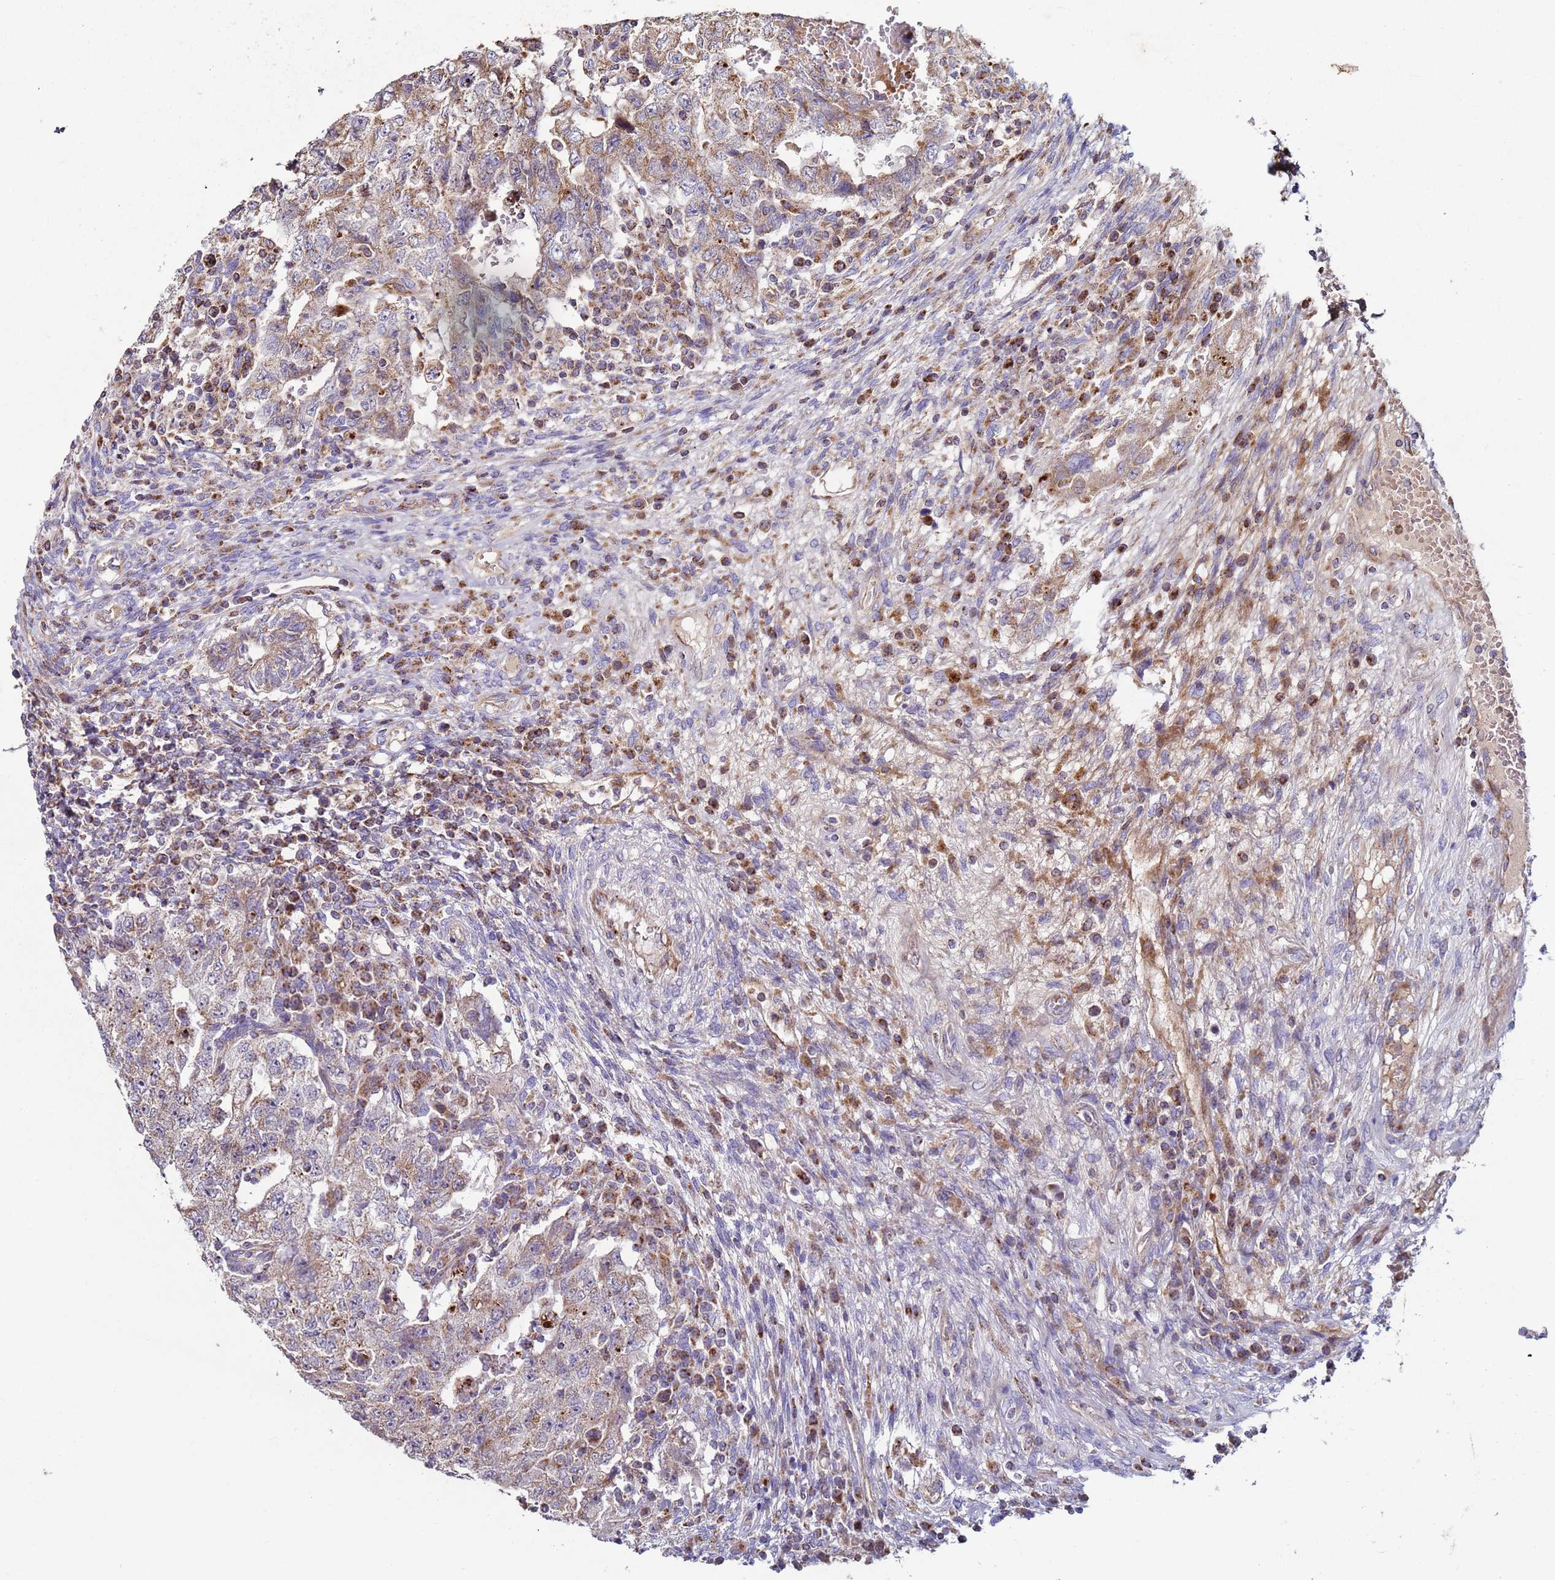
{"staining": {"intensity": "weak", "quantity": ">75%", "location": "cytoplasmic/membranous"}, "tissue": "testis cancer", "cell_type": "Tumor cells", "image_type": "cancer", "snomed": [{"axis": "morphology", "description": "Carcinoma, Embryonal, NOS"}, {"axis": "topography", "description": "Testis"}], "caption": "An image showing weak cytoplasmic/membranous expression in approximately >75% of tumor cells in testis embryonal carcinoma, as visualized by brown immunohistochemical staining.", "gene": "FBXO33", "patient": {"sex": "male", "age": 26}}